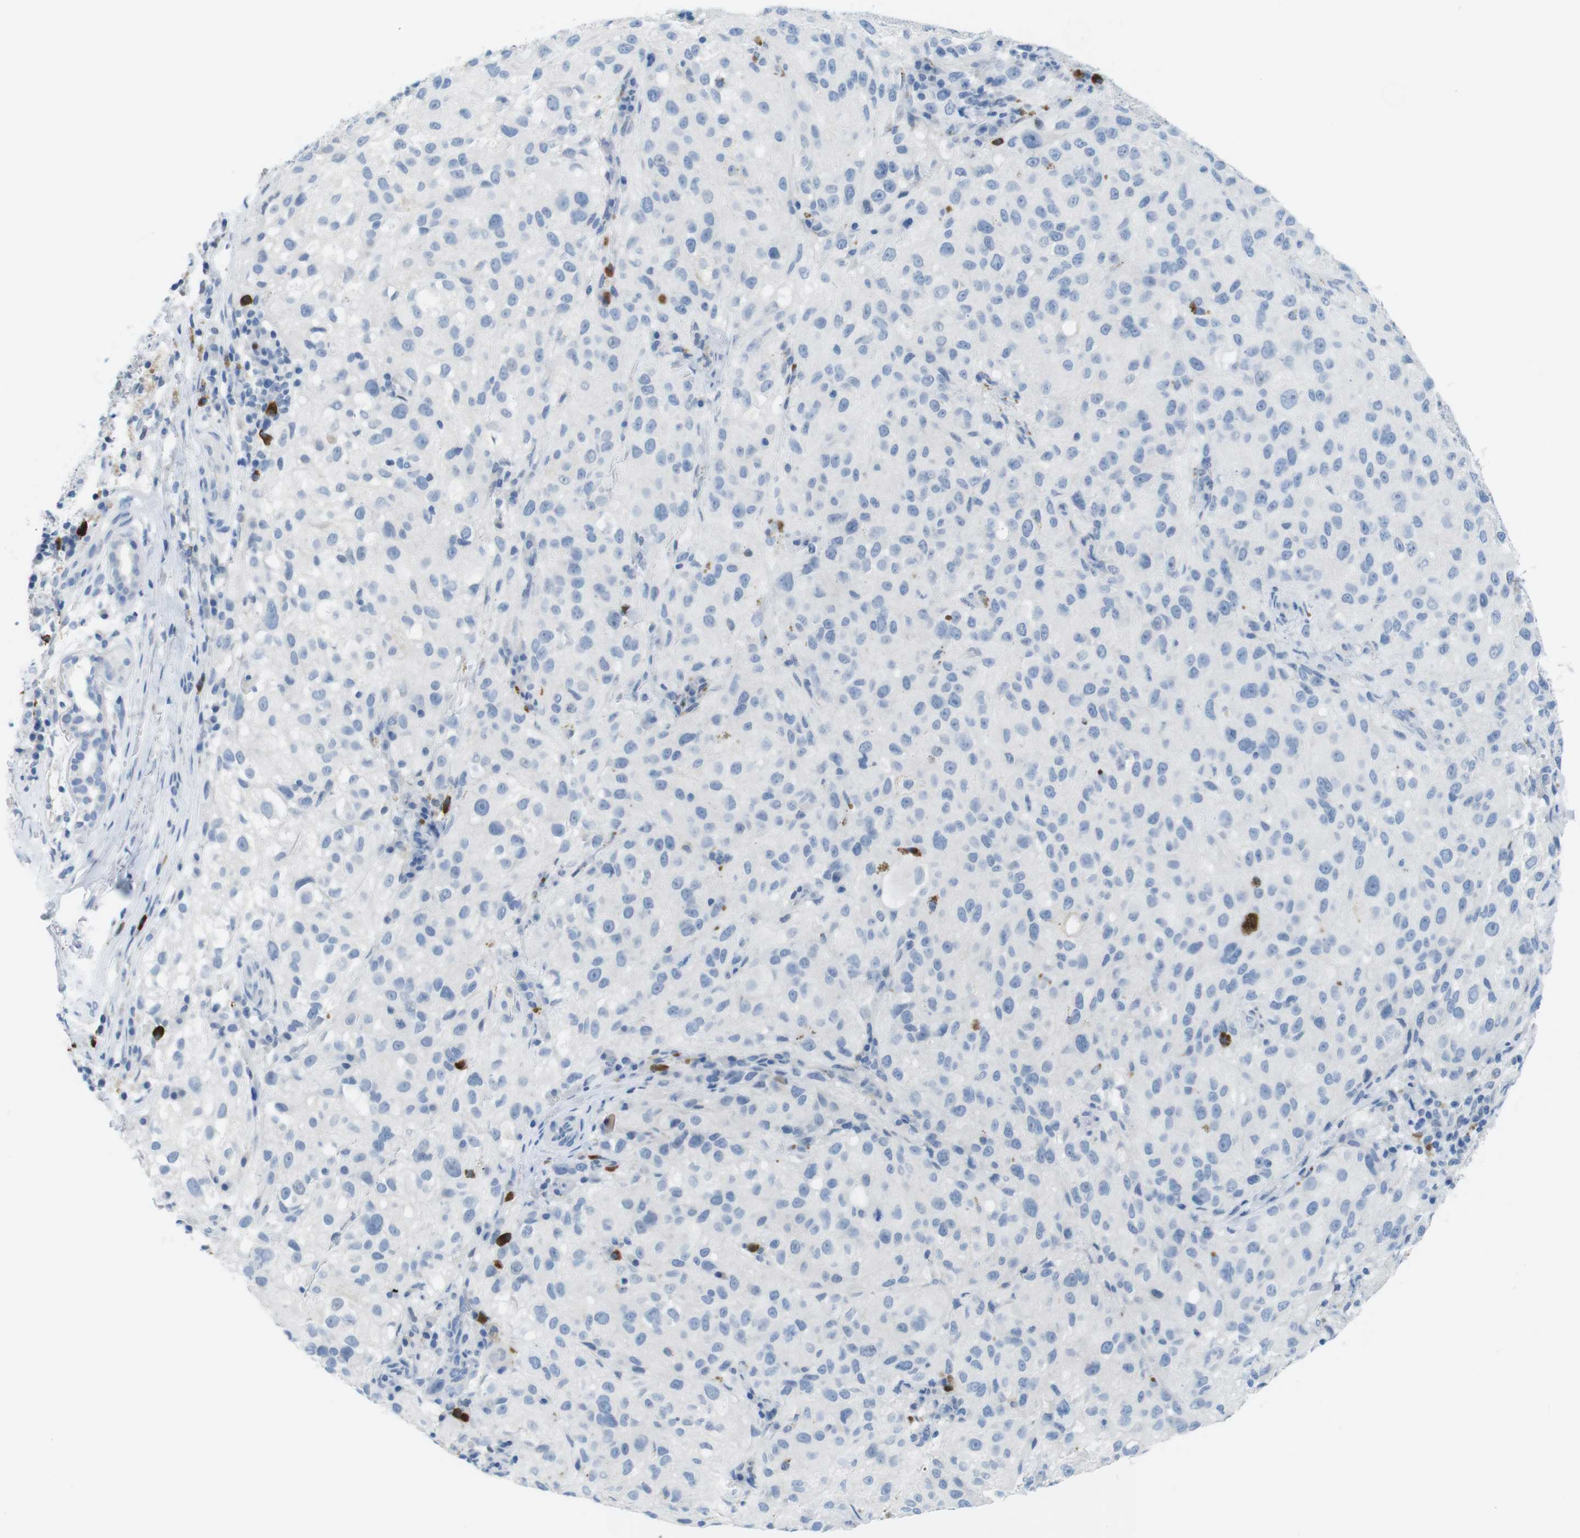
{"staining": {"intensity": "negative", "quantity": "none", "location": "none"}, "tissue": "melanoma", "cell_type": "Tumor cells", "image_type": "cancer", "snomed": [{"axis": "morphology", "description": "Necrosis, NOS"}, {"axis": "morphology", "description": "Malignant melanoma, NOS"}, {"axis": "topography", "description": "Skin"}], "caption": "The photomicrograph shows no significant staining in tumor cells of melanoma.", "gene": "OPN1SW", "patient": {"sex": "female", "age": 87}}